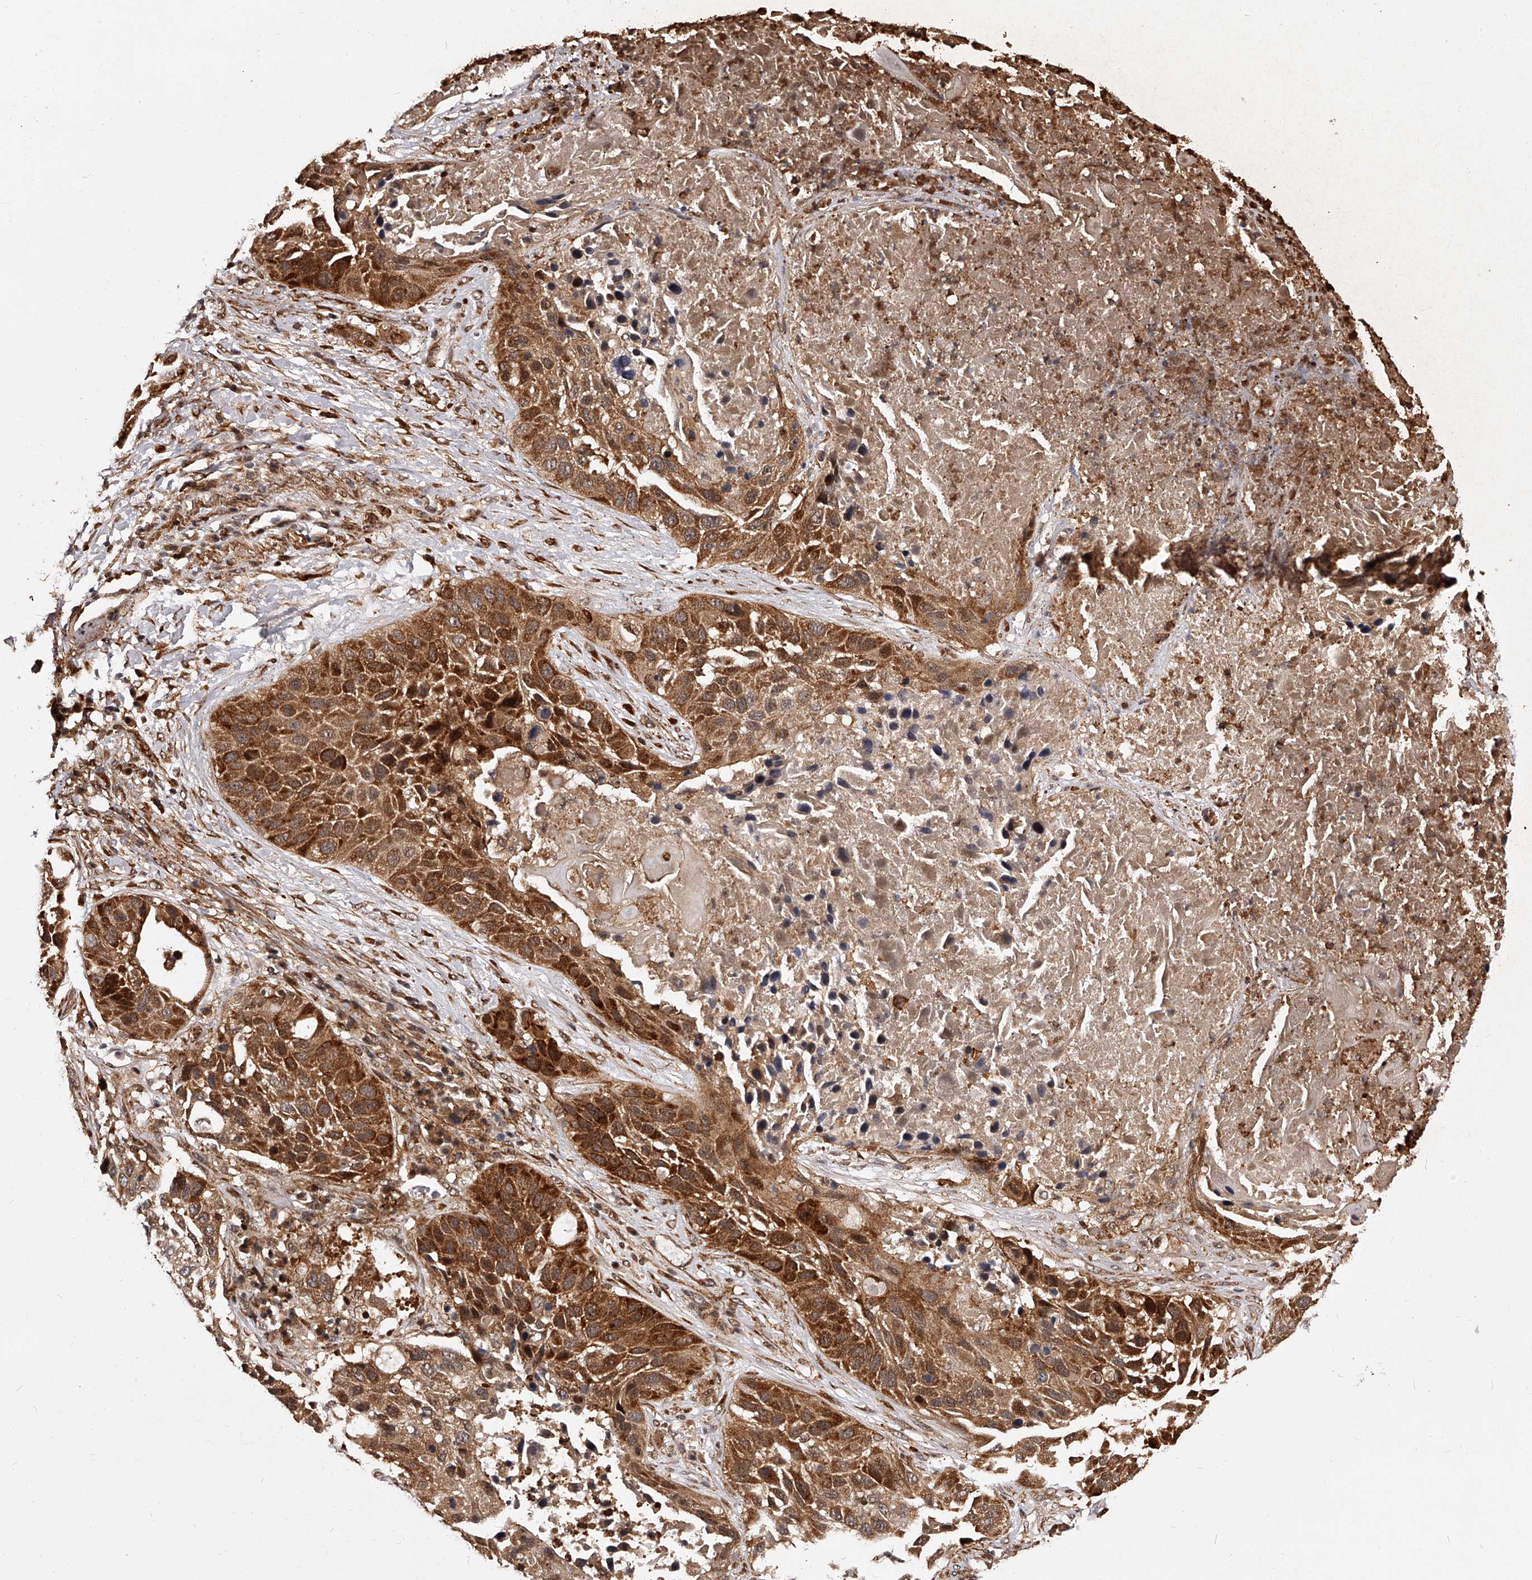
{"staining": {"intensity": "moderate", "quantity": ">75%", "location": "cytoplasmic/membranous"}, "tissue": "lung cancer", "cell_type": "Tumor cells", "image_type": "cancer", "snomed": [{"axis": "morphology", "description": "Squamous cell carcinoma, NOS"}, {"axis": "topography", "description": "Lung"}], "caption": "Lung cancer stained with a protein marker displays moderate staining in tumor cells.", "gene": "RSC1A1", "patient": {"sex": "male", "age": 57}}